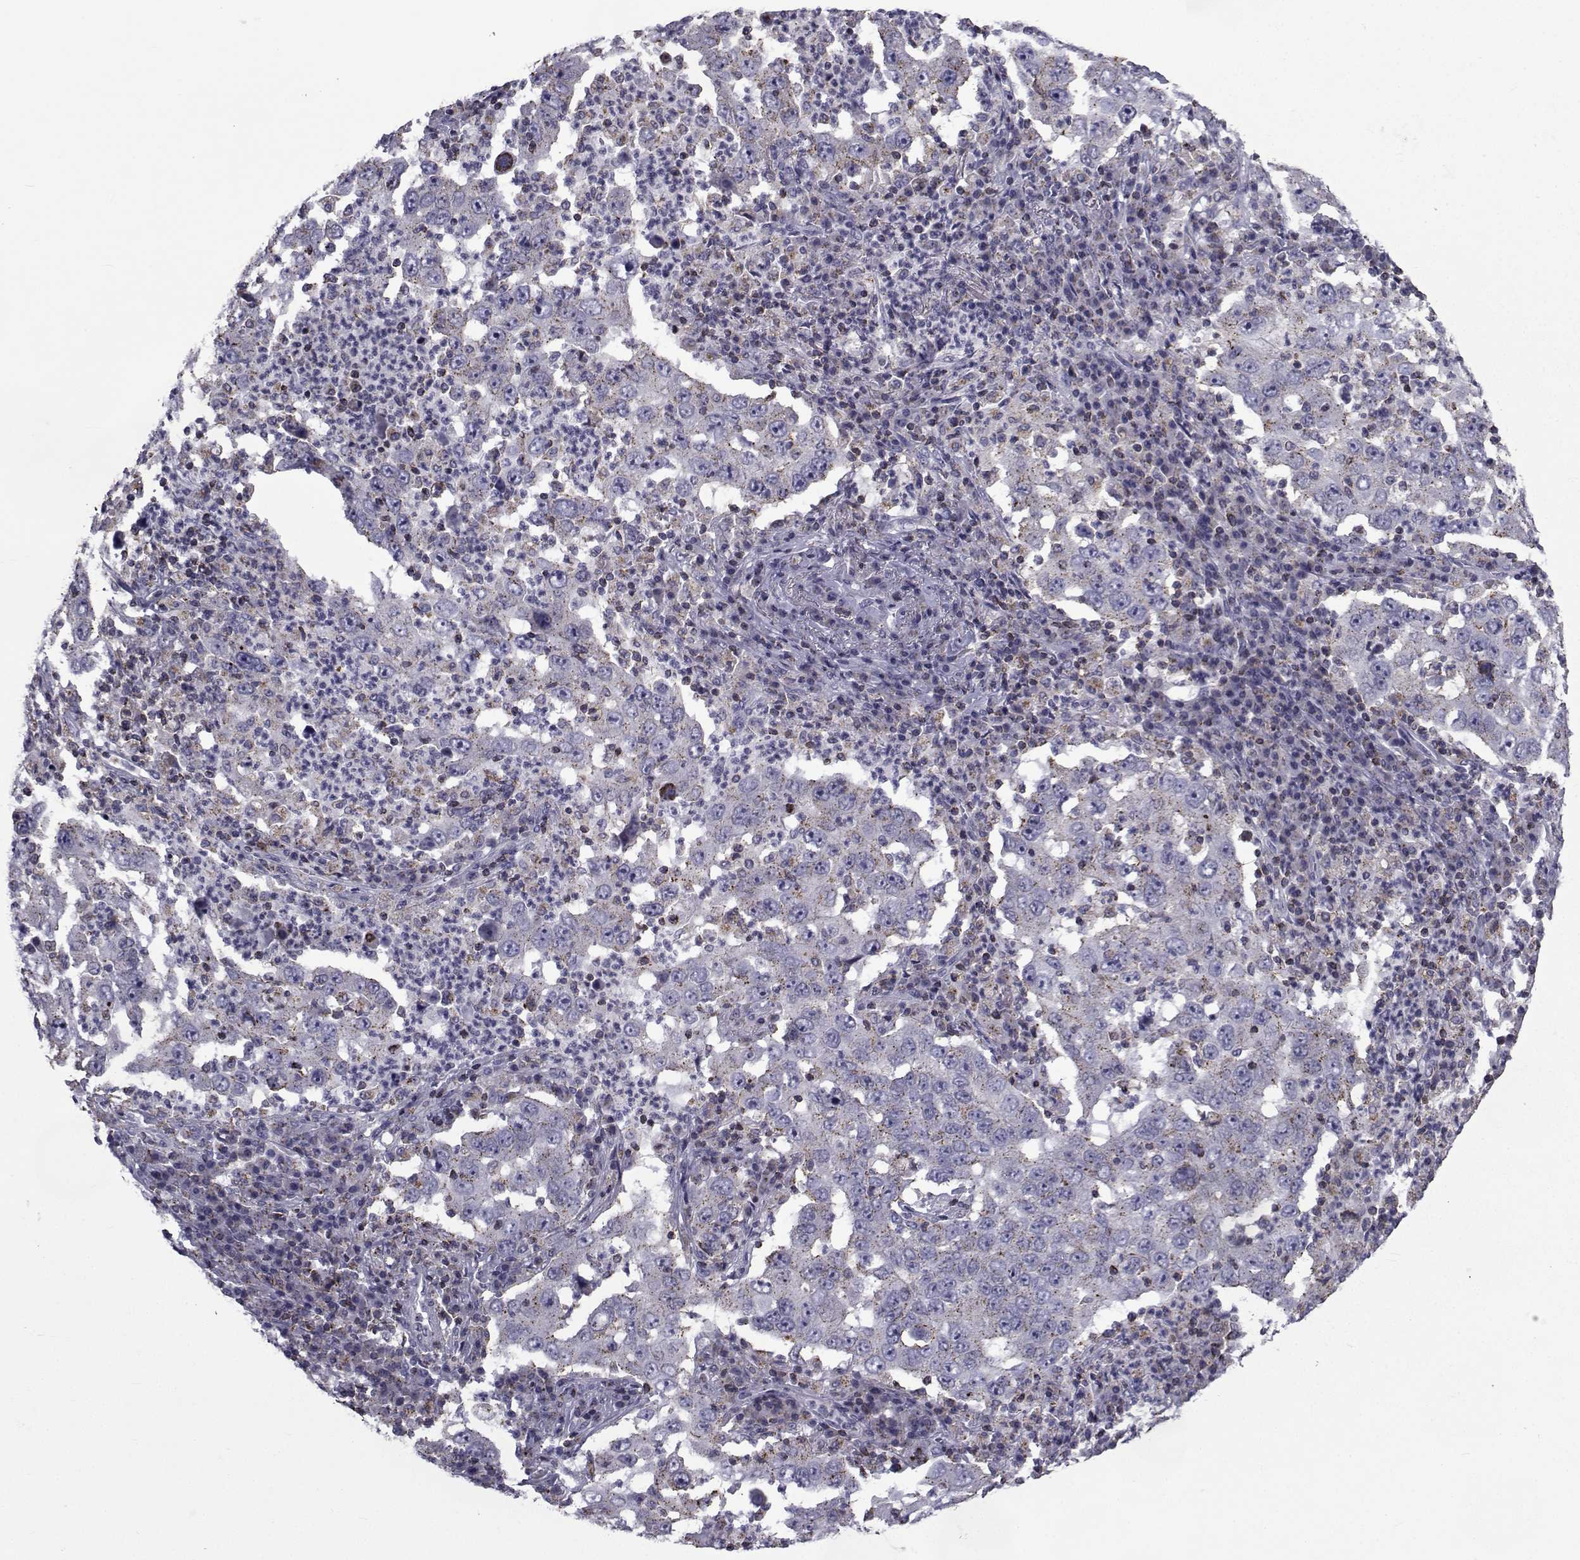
{"staining": {"intensity": "moderate", "quantity": "25%-75%", "location": "cytoplasmic/membranous"}, "tissue": "lung cancer", "cell_type": "Tumor cells", "image_type": "cancer", "snomed": [{"axis": "morphology", "description": "Adenocarcinoma, NOS"}, {"axis": "topography", "description": "Lung"}], "caption": "A brown stain shows moderate cytoplasmic/membranous expression of a protein in human lung cancer (adenocarcinoma) tumor cells.", "gene": "PDE6H", "patient": {"sex": "male", "age": 73}}